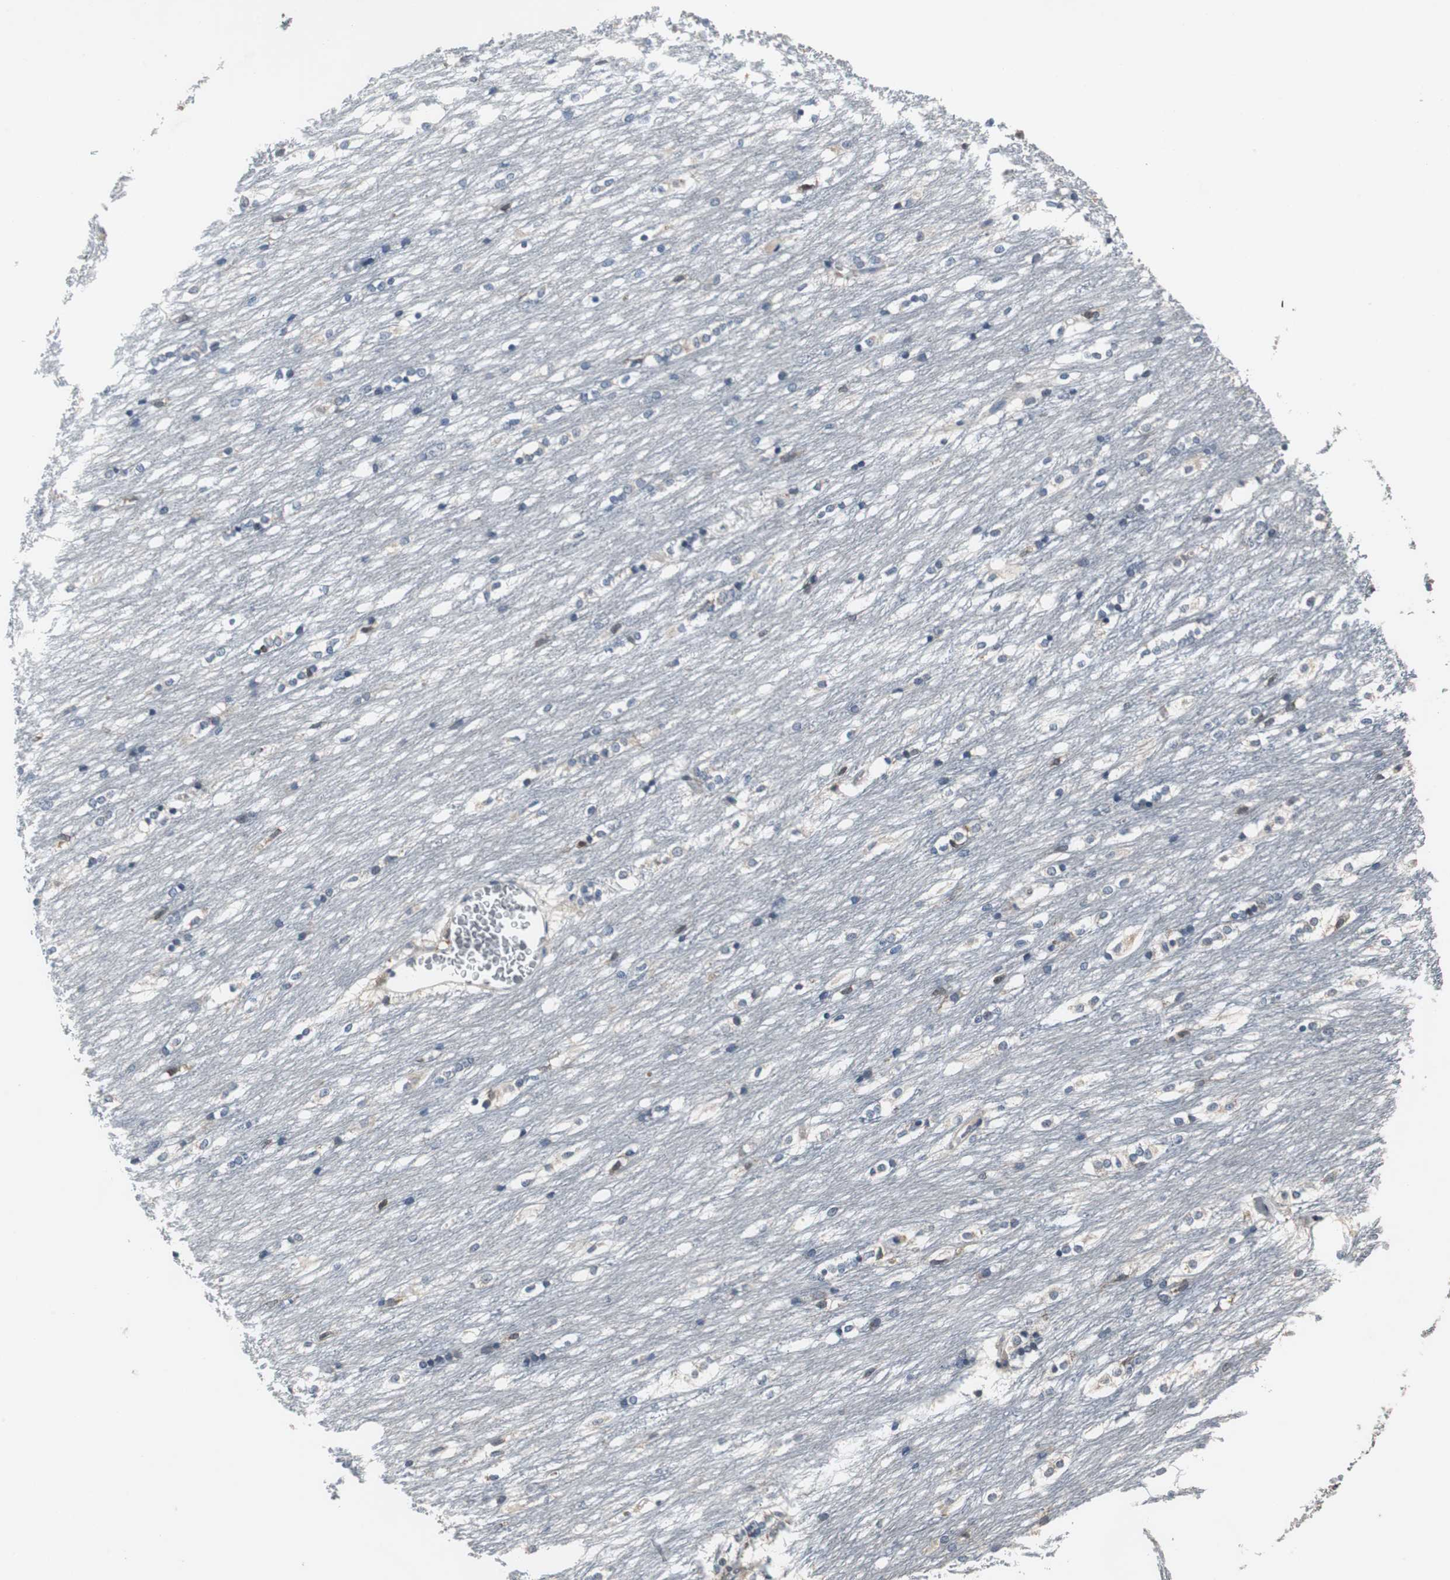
{"staining": {"intensity": "moderate", "quantity": "<25%", "location": "cytoplasmic/membranous"}, "tissue": "caudate", "cell_type": "Glial cells", "image_type": "normal", "snomed": [{"axis": "morphology", "description": "Normal tissue, NOS"}, {"axis": "topography", "description": "Lateral ventricle wall"}], "caption": "Immunohistochemical staining of unremarkable caudate displays moderate cytoplasmic/membranous protein expression in about <25% of glial cells. The staining was performed using DAB, with brown indicating positive protein expression. Nuclei are stained blue with hematoxylin.", "gene": "NCF2", "patient": {"sex": "female", "age": 19}}